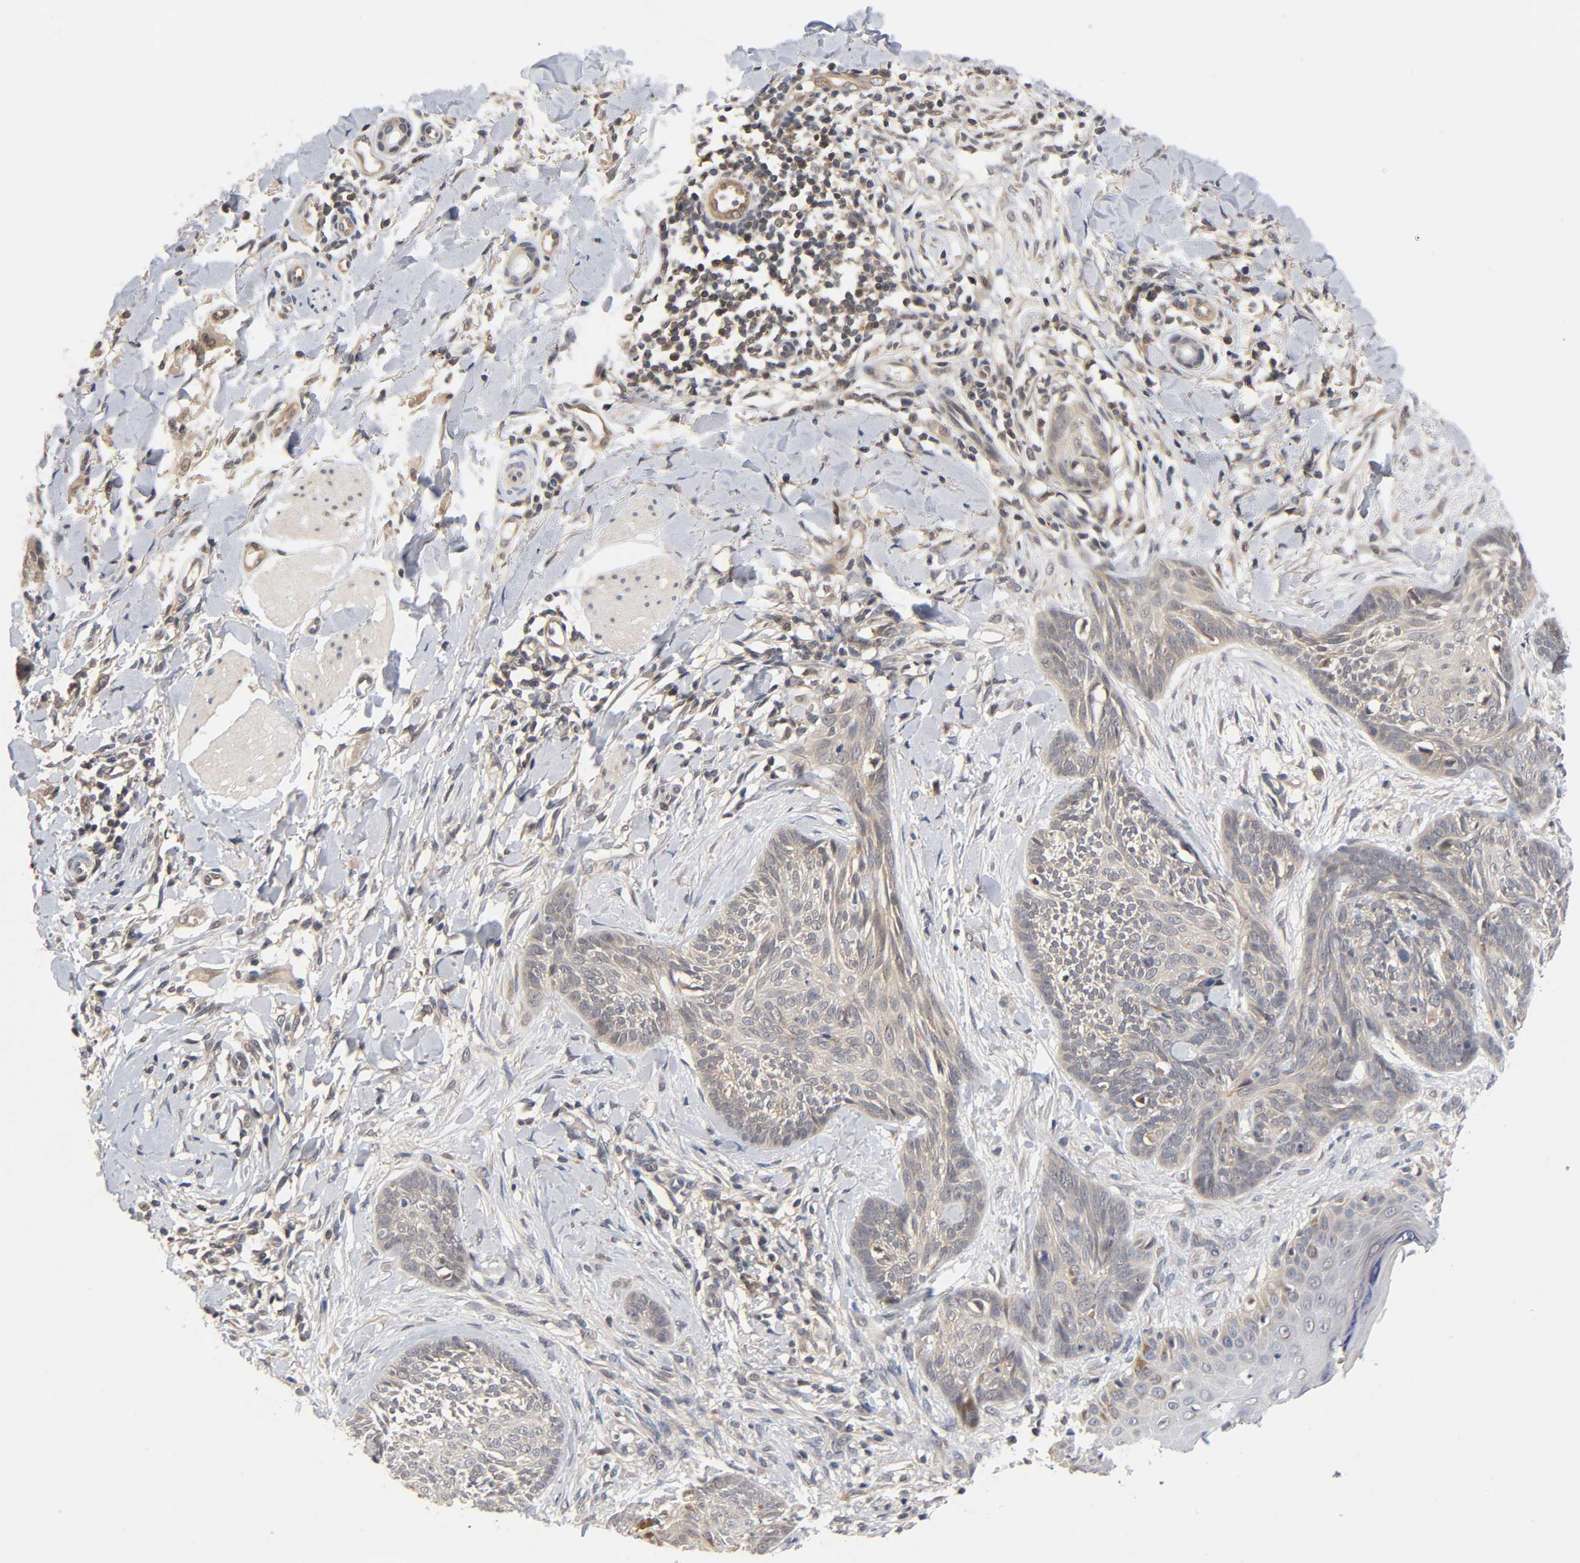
{"staining": {"intensity": "weak", "quantity": ">75%", "location": "cytoplasmic/membranous"}, "tissue": "skin cancer", "cell_type": "Tumor cells", "image_type": "cancer", "snomed": [{"axis": "morphology", "description": "Normal tissue, NOS"}, {"axis": "morphology", "description": "Basal cell carcinoma"}, {"axis": "topography", "description": "Skin"}], "caption": "Protein analysis of basal cell carcinoma (skin) tissue exhibits weak cytoplasmic/membranous staining in about >75% of tumor cells. (Brightfield microscopy of DAB IHC at high magnification).", "gene": "PRKAB1", "patient": {"sex": "male", "age": 71}}